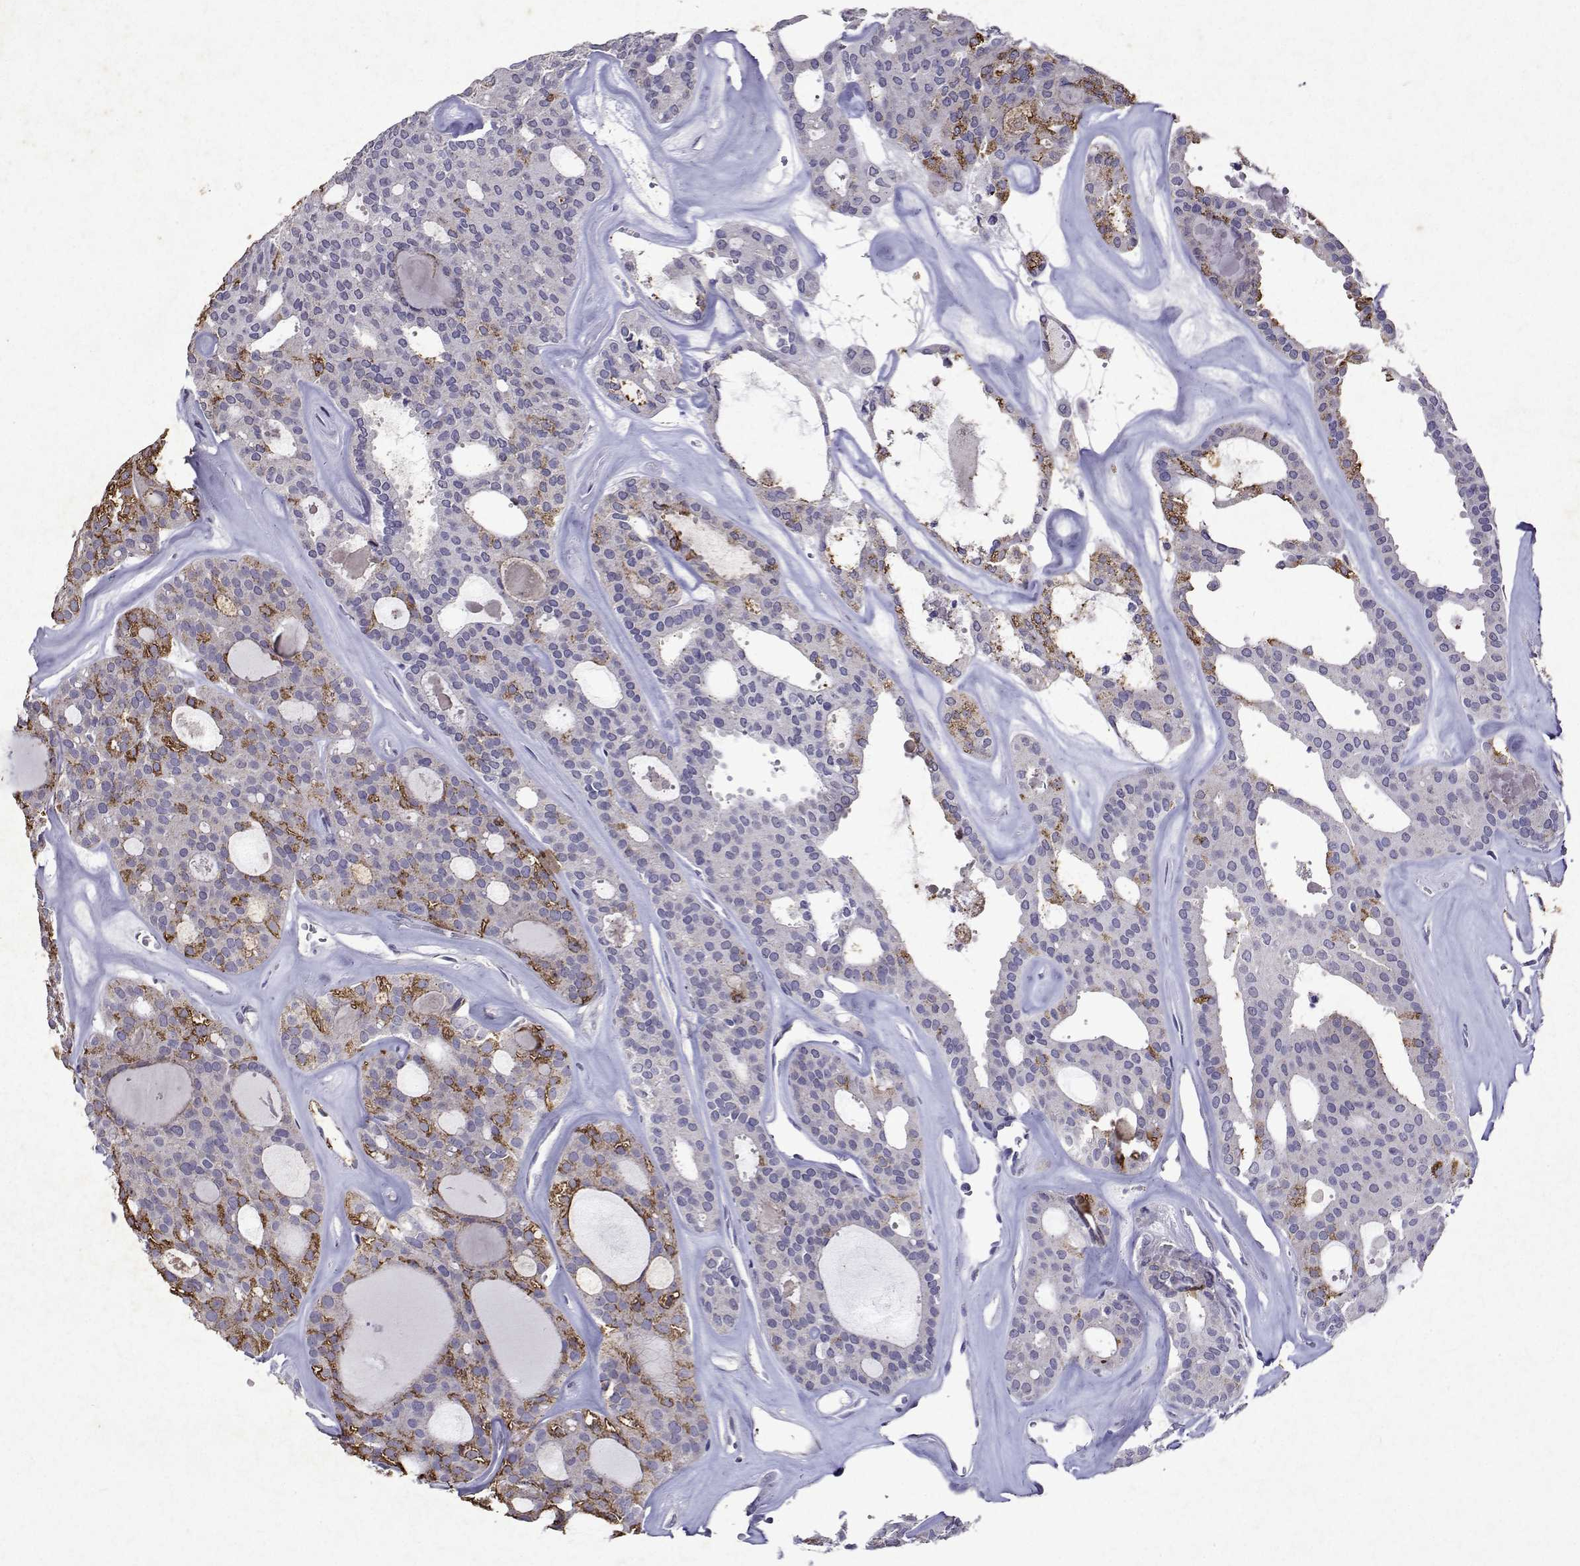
{"staining": {"intensity": "moderate", "quantity": "<25%", "location": "cytoplasmic/membranous"}, "tissue": "thyroid cancer", "cell_type": "Tumor cells", "image_type": "cancer", "snomed": [{"axis": "morphology", "description": "Follicular adenoma carcinoma, NOS"}, {"axis": "topography", "description": "Thyroid gland"}], "caption": "Protein expression analysis of thyroid cancer displays moderate cytoplasmic/membranous expression in about <25% of tumor cells.", "gene": "DUSP28", "patient": {"sex": "male", "age": 75}}